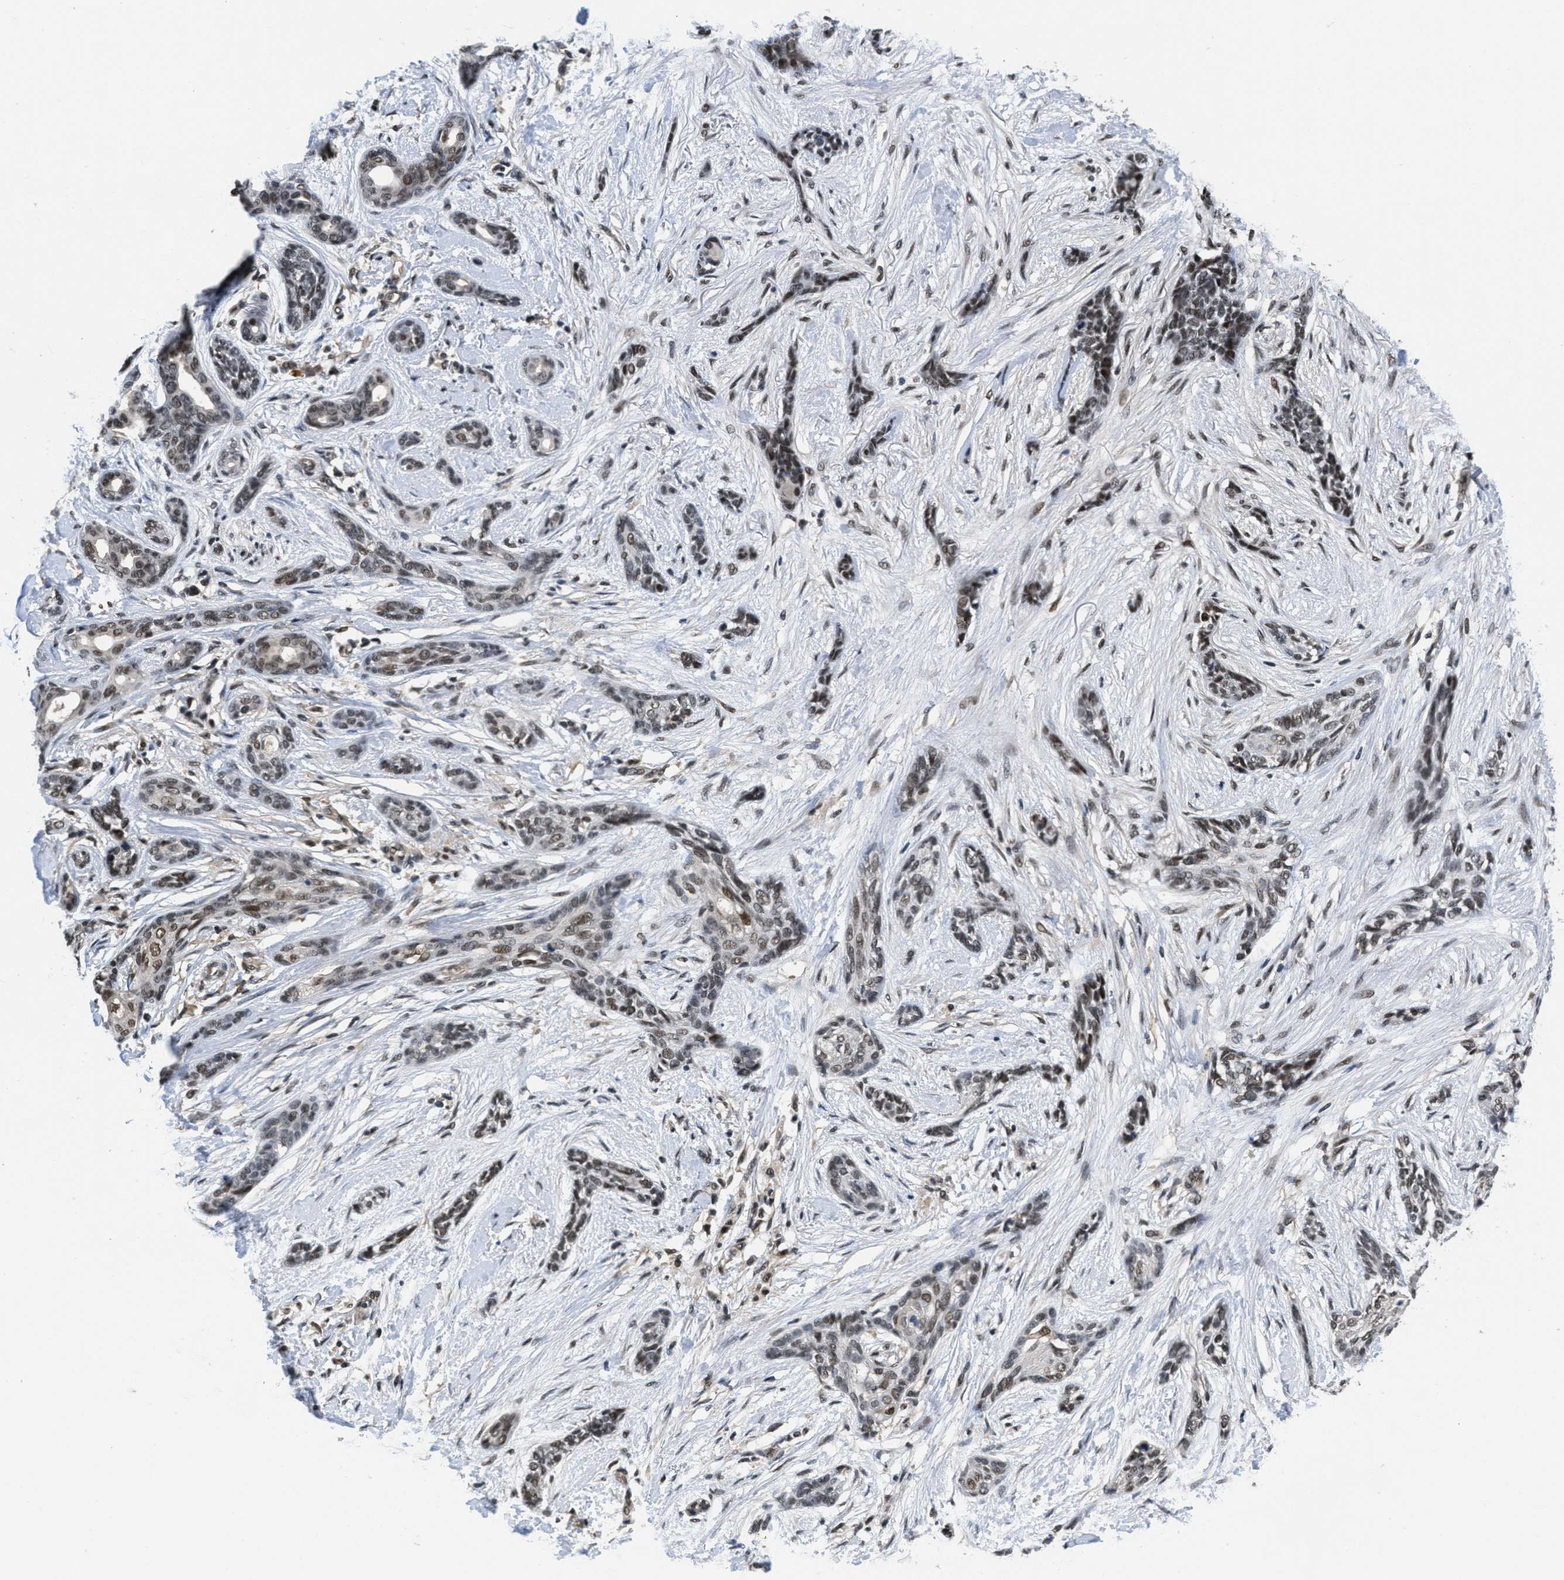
{"staining": {"intensity": "weak", "quantity": "25%-75%", "location": "nuclear"}, "tissue": "skin cancer", "cell_type": "Tumor cells", "image_type": "cancer", "snomed": [{"axis": "morphology", "description": "Basal cell carcinoma"}, {"axis": "morphology", "description": "Adnexal tumor, benign"}, {"axis": "topography", "description": "Skin"}], "caption": "Immunohistochemistry (IHC) staining of basal cell carcinoma (skin), which displays low levels of weak nuclear expression in about 25%-75% of tumor cells indicating weak nuclear protein positivity. The staining was performed using DAB (brown) for protein detection and nuclei were counterstained in hematoxylin (blue).", "gene": "CUL4B", "patient": {"sex": "female", "age": 42}}